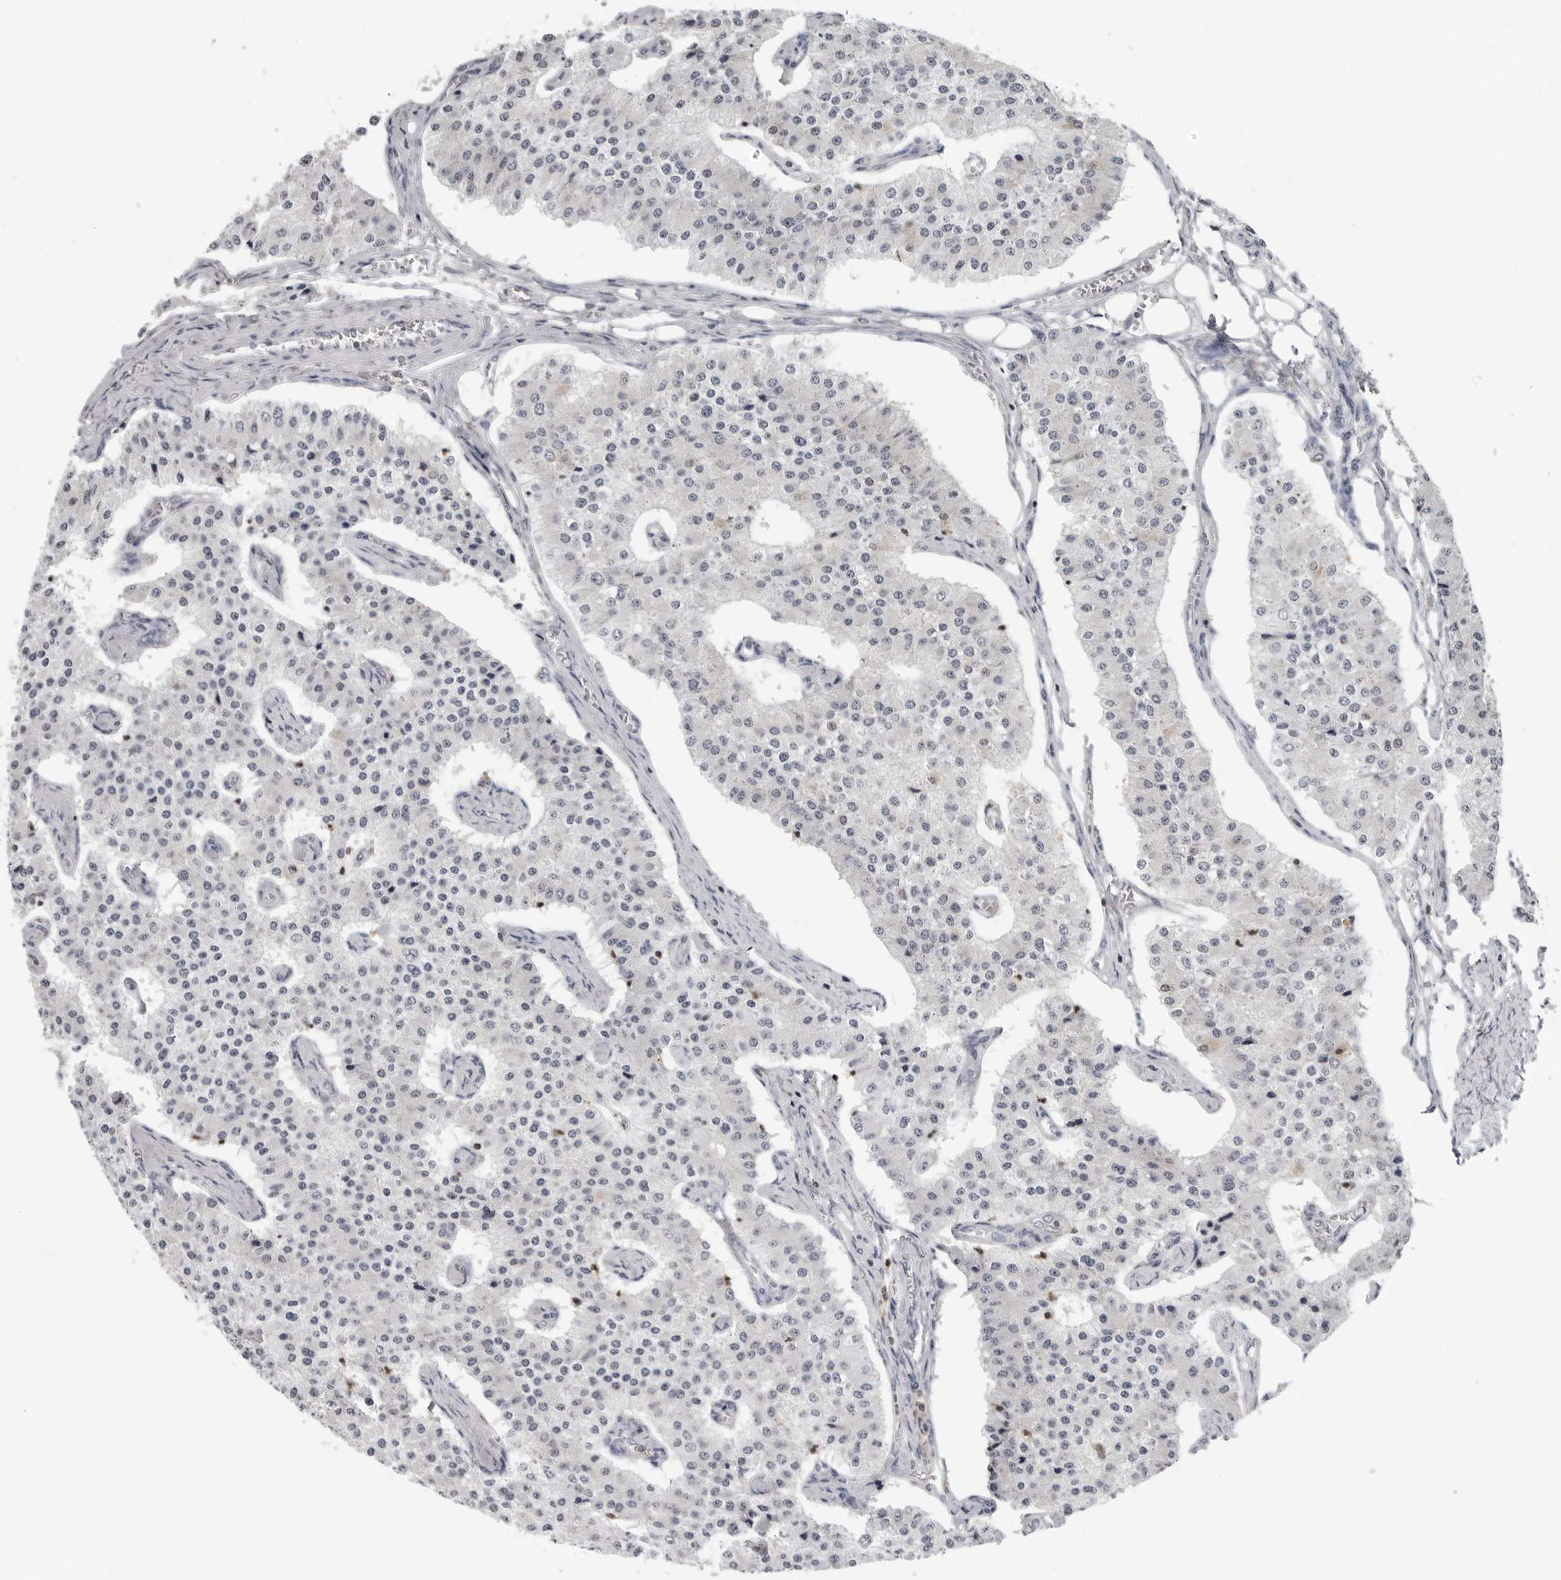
{"staining": {"intensity": "negative", "quantity": "none", "location": "none"}, "tissue": "carcinoid", "cell_type": "Tumor cells", "image_type": "cancer", "snomed": [{"axis": "morphology", "description": "Carcinoid, malignant, NOS"}, {"axis": "topography", "description": "Colon"}], "caption": "Immunohistochemistry of human carcinoid exhibits no positivity in tumor cells.", "gene": "HSPH1", "patient": {"sex": "female", "age": 52}}